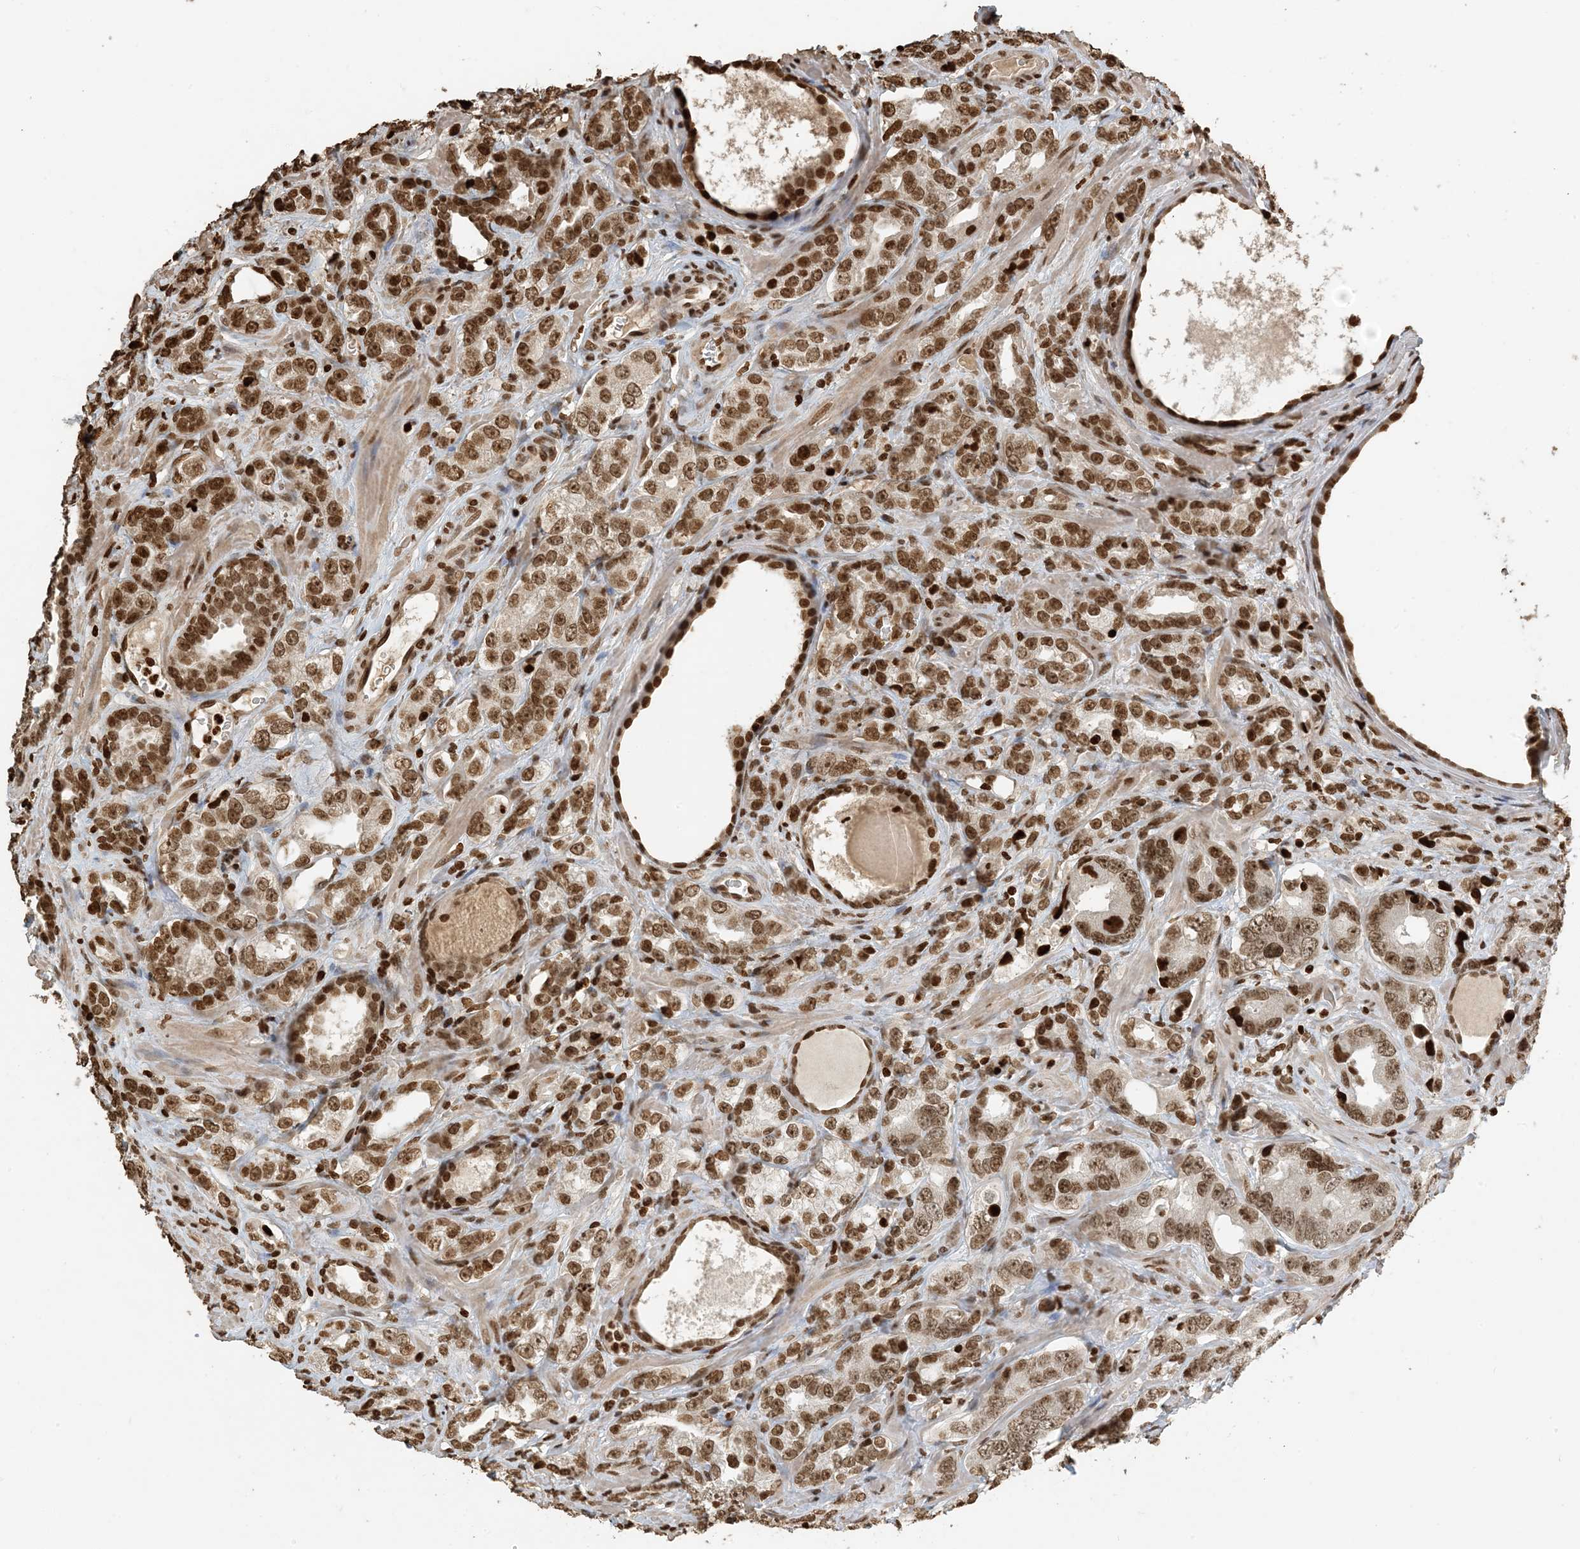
{"staining": {"intensity": "moderate", "quantity": ">75%", "location": "nuclear"}, "tissue": "prostate cancer", "cell_type": "Tumor cells", "image_type": "cancer", "snomed": [{"axis": "morphology", "description": "Adenocarcinoma, High grade"}, {"axis": "topography", "description": "Prostate"}], "caption": "An immunohistochemistry histopathology image of tumor tissue is shown. Protein staining in brown highlights moderate nuclear positivity in prostate cancer (adenocarcinoma (high-grade)) within tumor cells.", "gene": "H3-3B", "patient": {"sex": "male", "age": 62}}